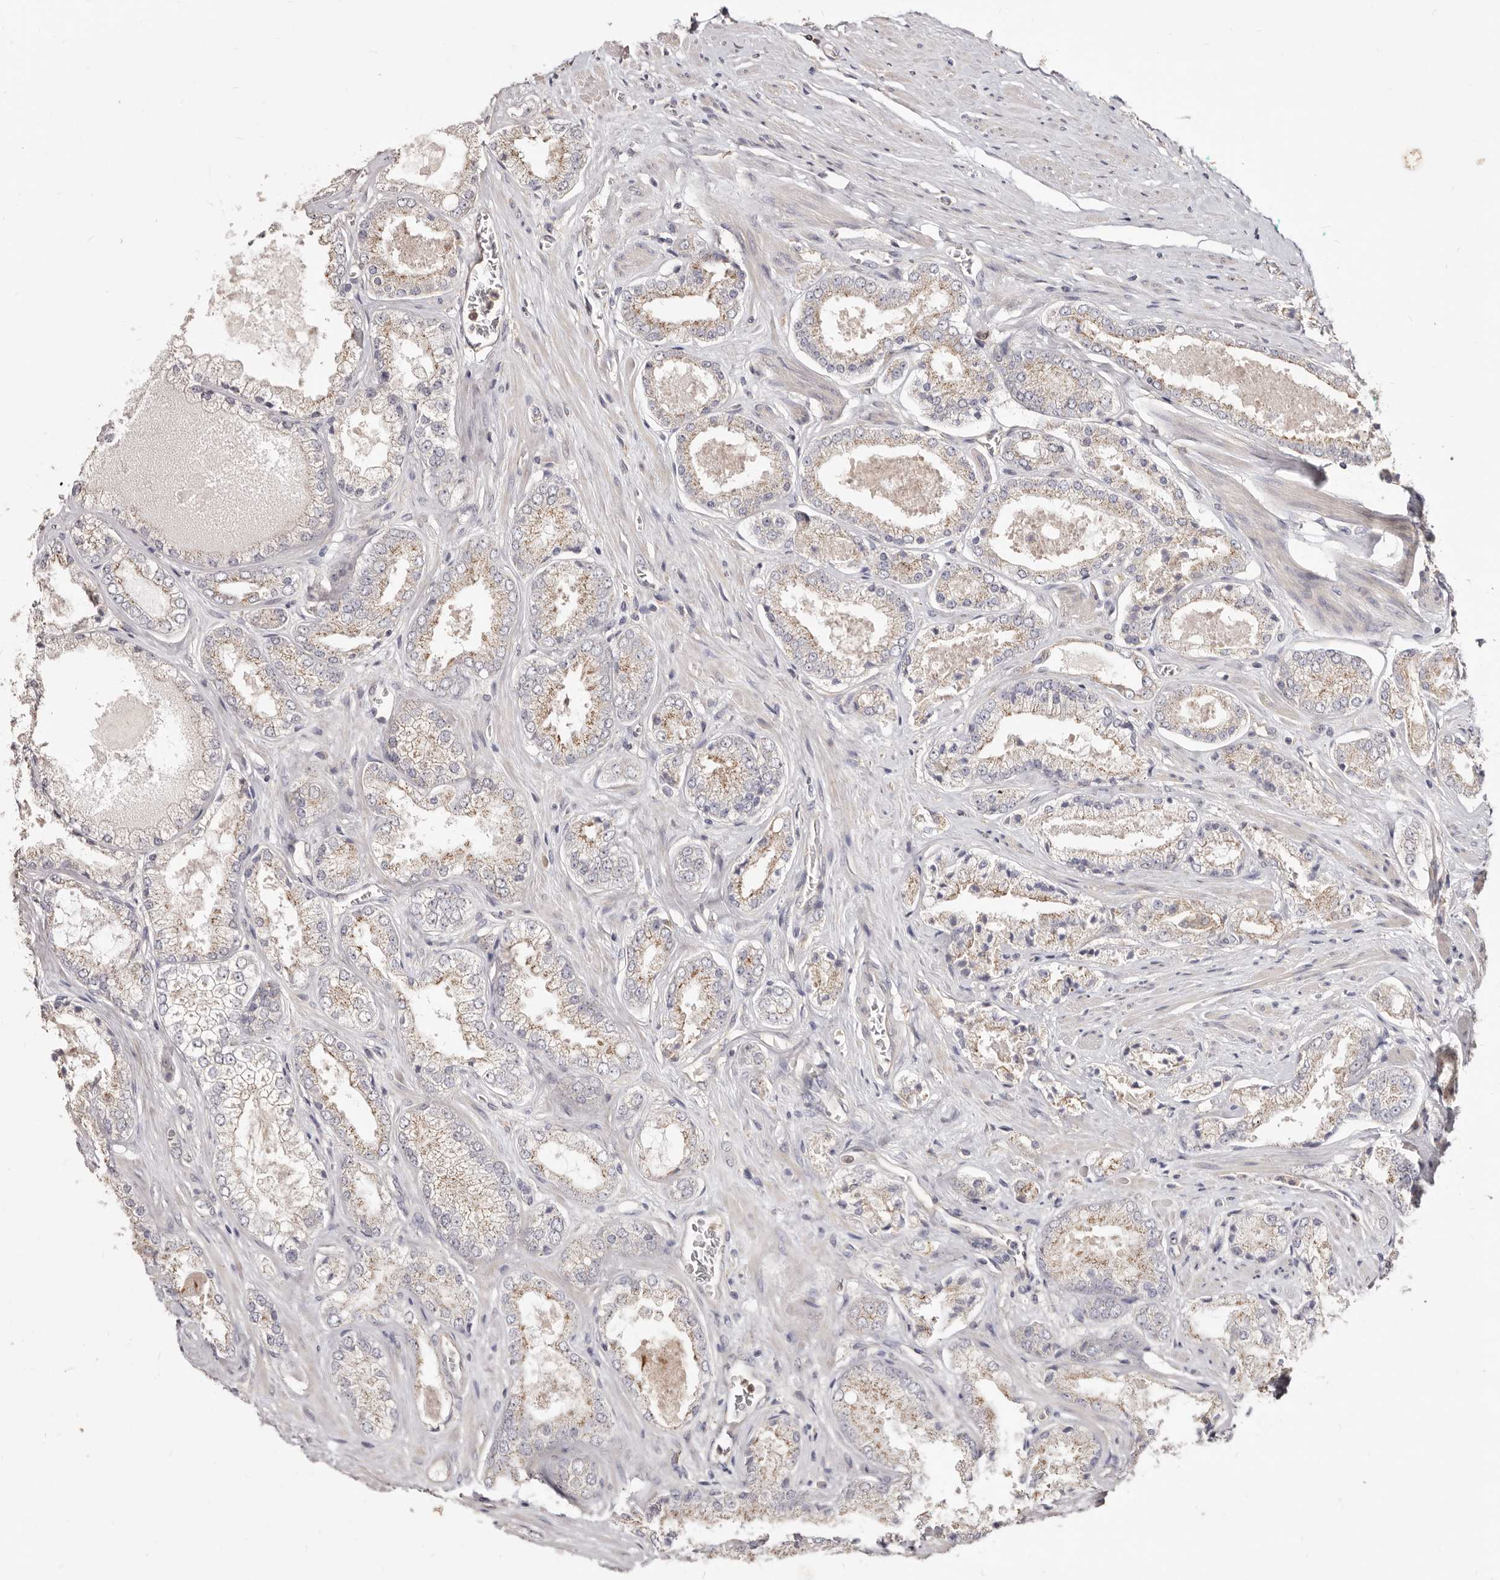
{"staining": {"intensity": "weak", "quantity": ">75%", "location": "cytoplasmic/membranous"}, "tissue": "prostate cancer", "cell_type": "Tumor cells", "image_type": "cancer", "snomed": [{"axis": "morphology", "description": "Adenocarcinoma, High grade"}, {"axis": "topography", "description": "Prostate"}], "caption": "Protein expression analysis of human prostate cancer reveals weak cytoplasmic/membranous positivity in about >75% of tumor cells.", "gene": "LRRC25", "patient": {"sex": "male", "age": 58}}